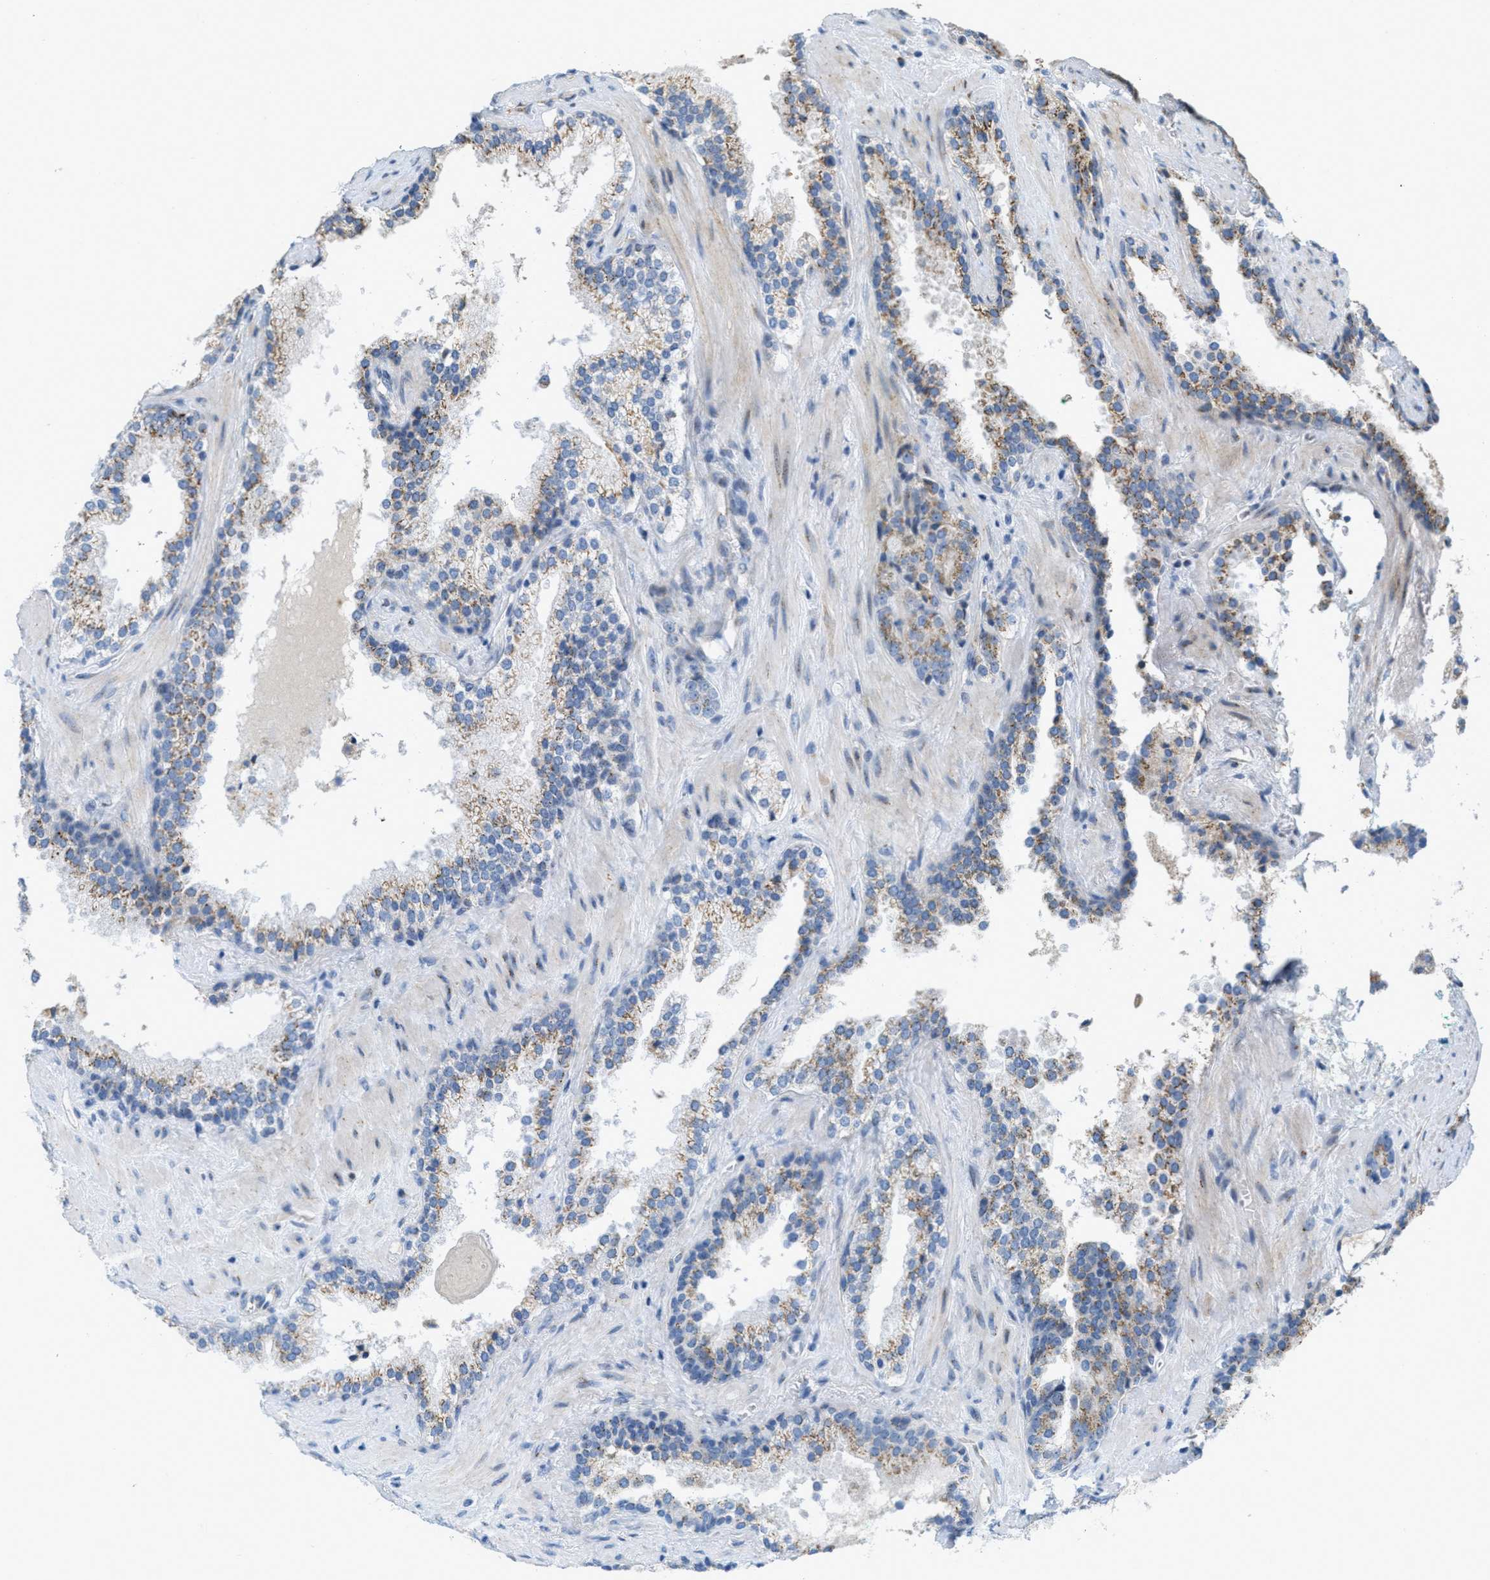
{"staining": {"intensity": "moderate", "quantity": "25%-75%", "location": "cytoplasmic/membranous"}, "tissue": "prostate cancer", "cell_type": "Tumor cells", "image_type": "cancer", "snomed": [{"axis": "morphology", "description": "Adenocarcinoma, High grade"}, {"axis": "topography", "description": "Prostate"}], "caption": "Brown immunohistochemical staining in human prostate cancer (adenocarcinoma (high-grade)) exhibits moderate cytoplasmic/membranous positivity in about 25%-75% of tumor cells.", "gene": "ZFPL1", "patient": {"sex": "male", "age": 71}}